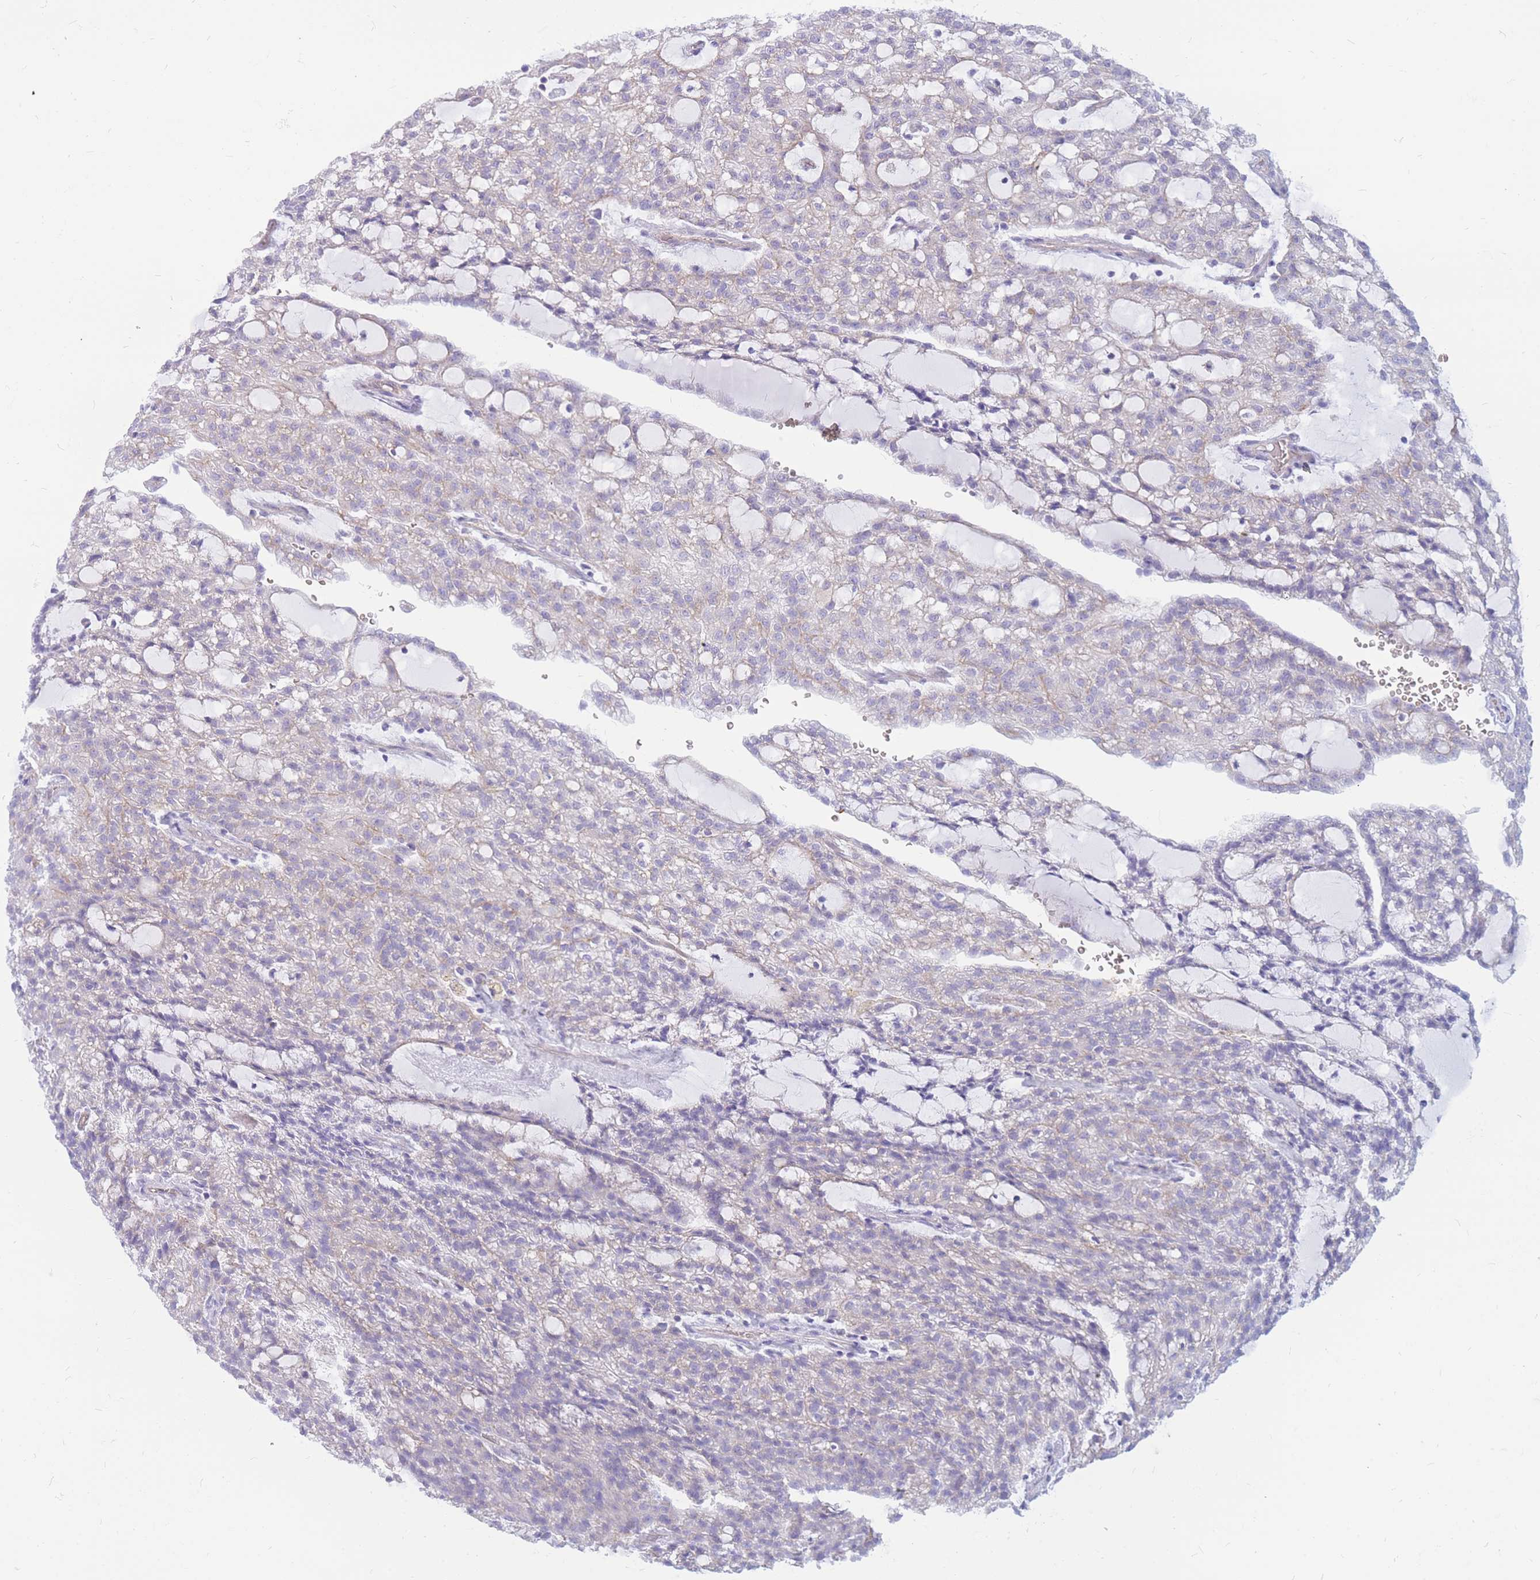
{"staining": {"intensity": "negative", "quantity": "none", "location": "none"}, "tissue": "renal cancer", "cell_type": "Tumor cells", "image_type": "cancer", "snomed": [{"axis": "morphology", "description": "Adenocarcinoma, NOS"}, {"axis": "topography", "description": "Kidney"}], "caption": "An immunohistochemistry (IHC) histopathology image of renal cancer is shown. There is no staining in tumor cells of renal cancer.", "gene": "ADD2", "patient": {"sex": "male", "age": 63}}